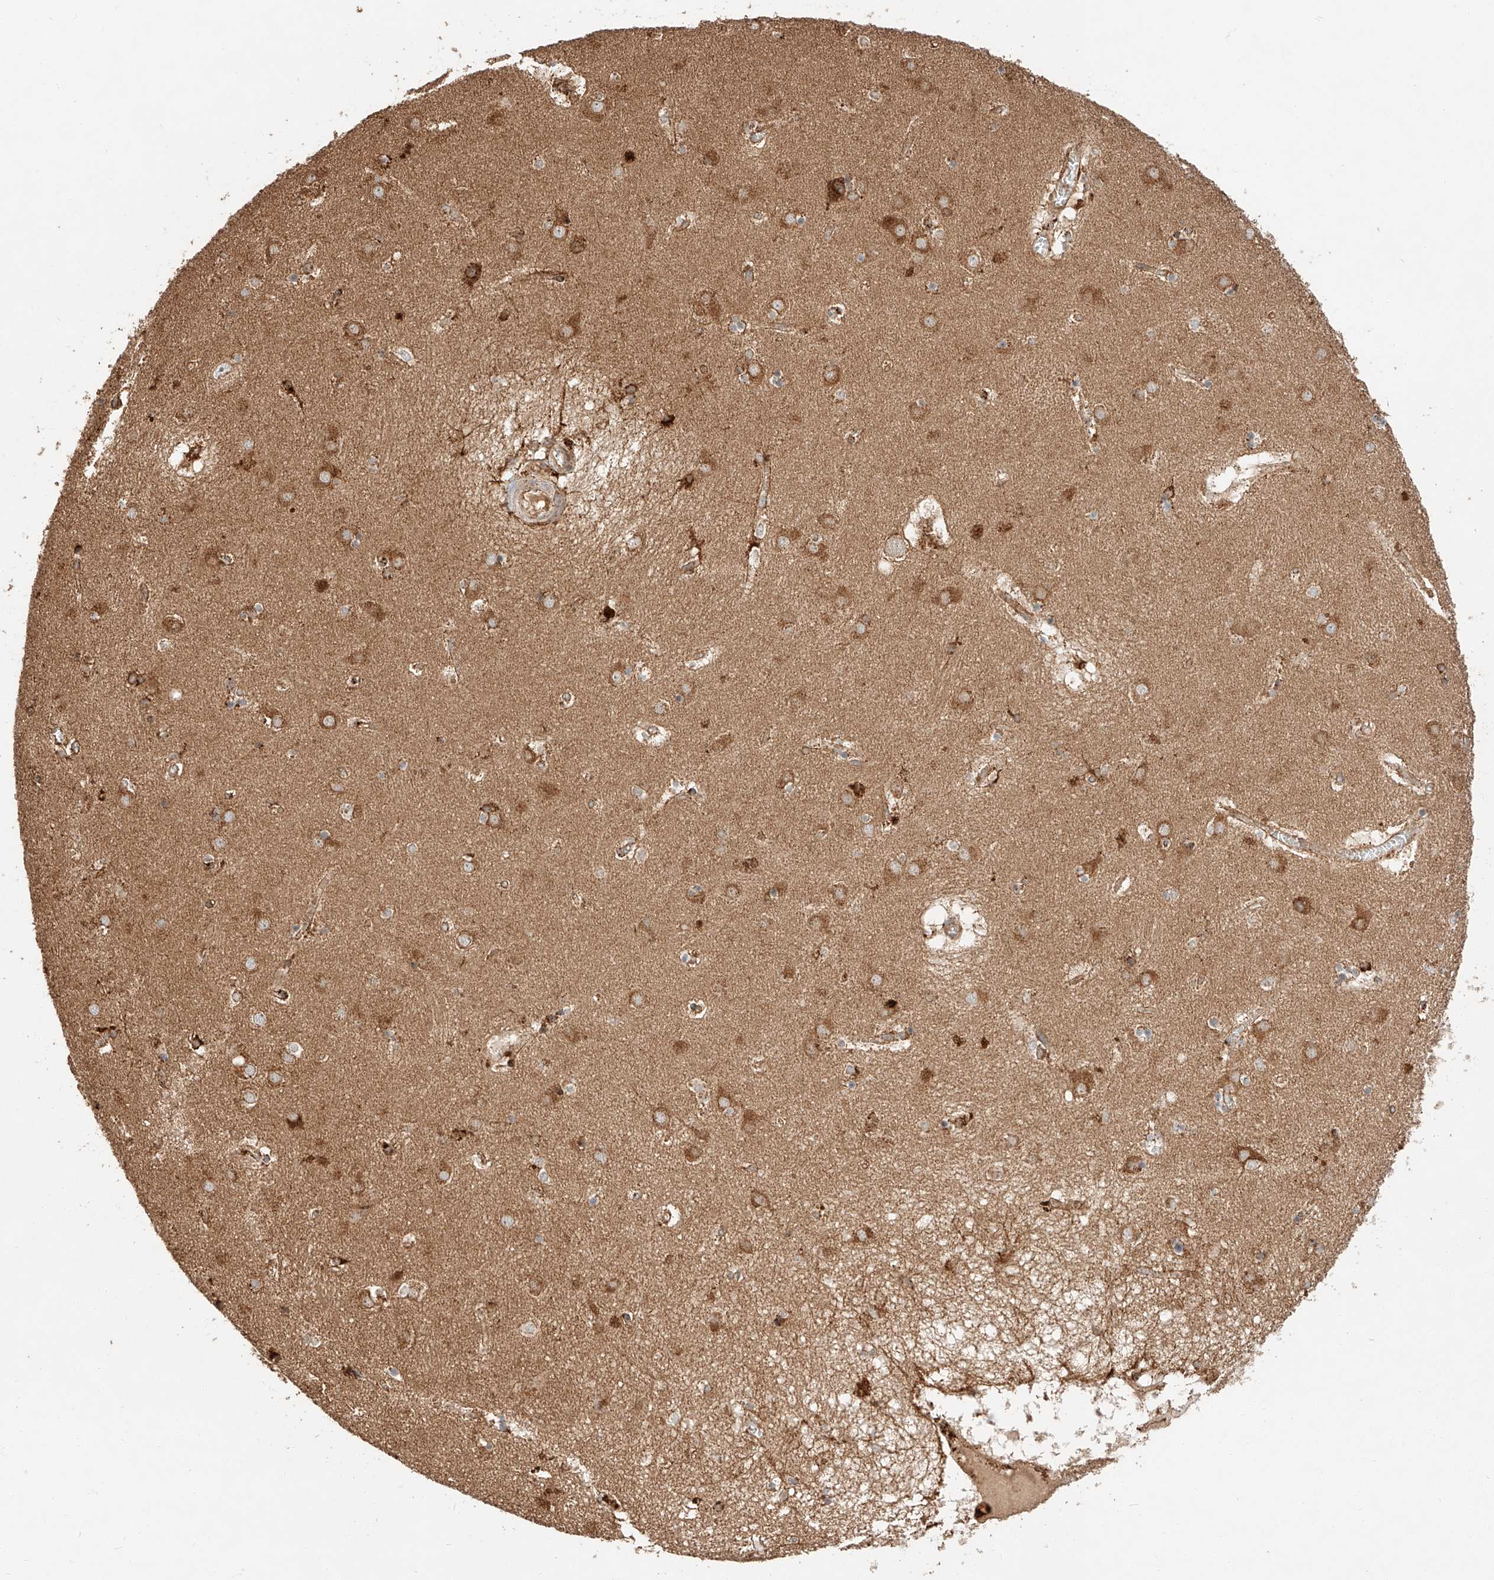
{"staining": {"intensity": "moderate", "quantity": "25%-75%", "location": "cytoplasmic/membranous"}, "tissue": "caudate", "cell_type": "Glial cells", "image_type": "normal", "snomed": [{"axis": "morphology", "description": "Normal tissue, NOS"}, {"axis": "topography", "description": "Lateral ventricle wall"}], "caption": "Brown immunohistochemical staining in unremarkable caudate exhibits moderate cytoplasmic/membranous staining in about 25%-75% of glial cells.", "gene": "ZNF84", "patient": {"sex": "male", "age": 70}}